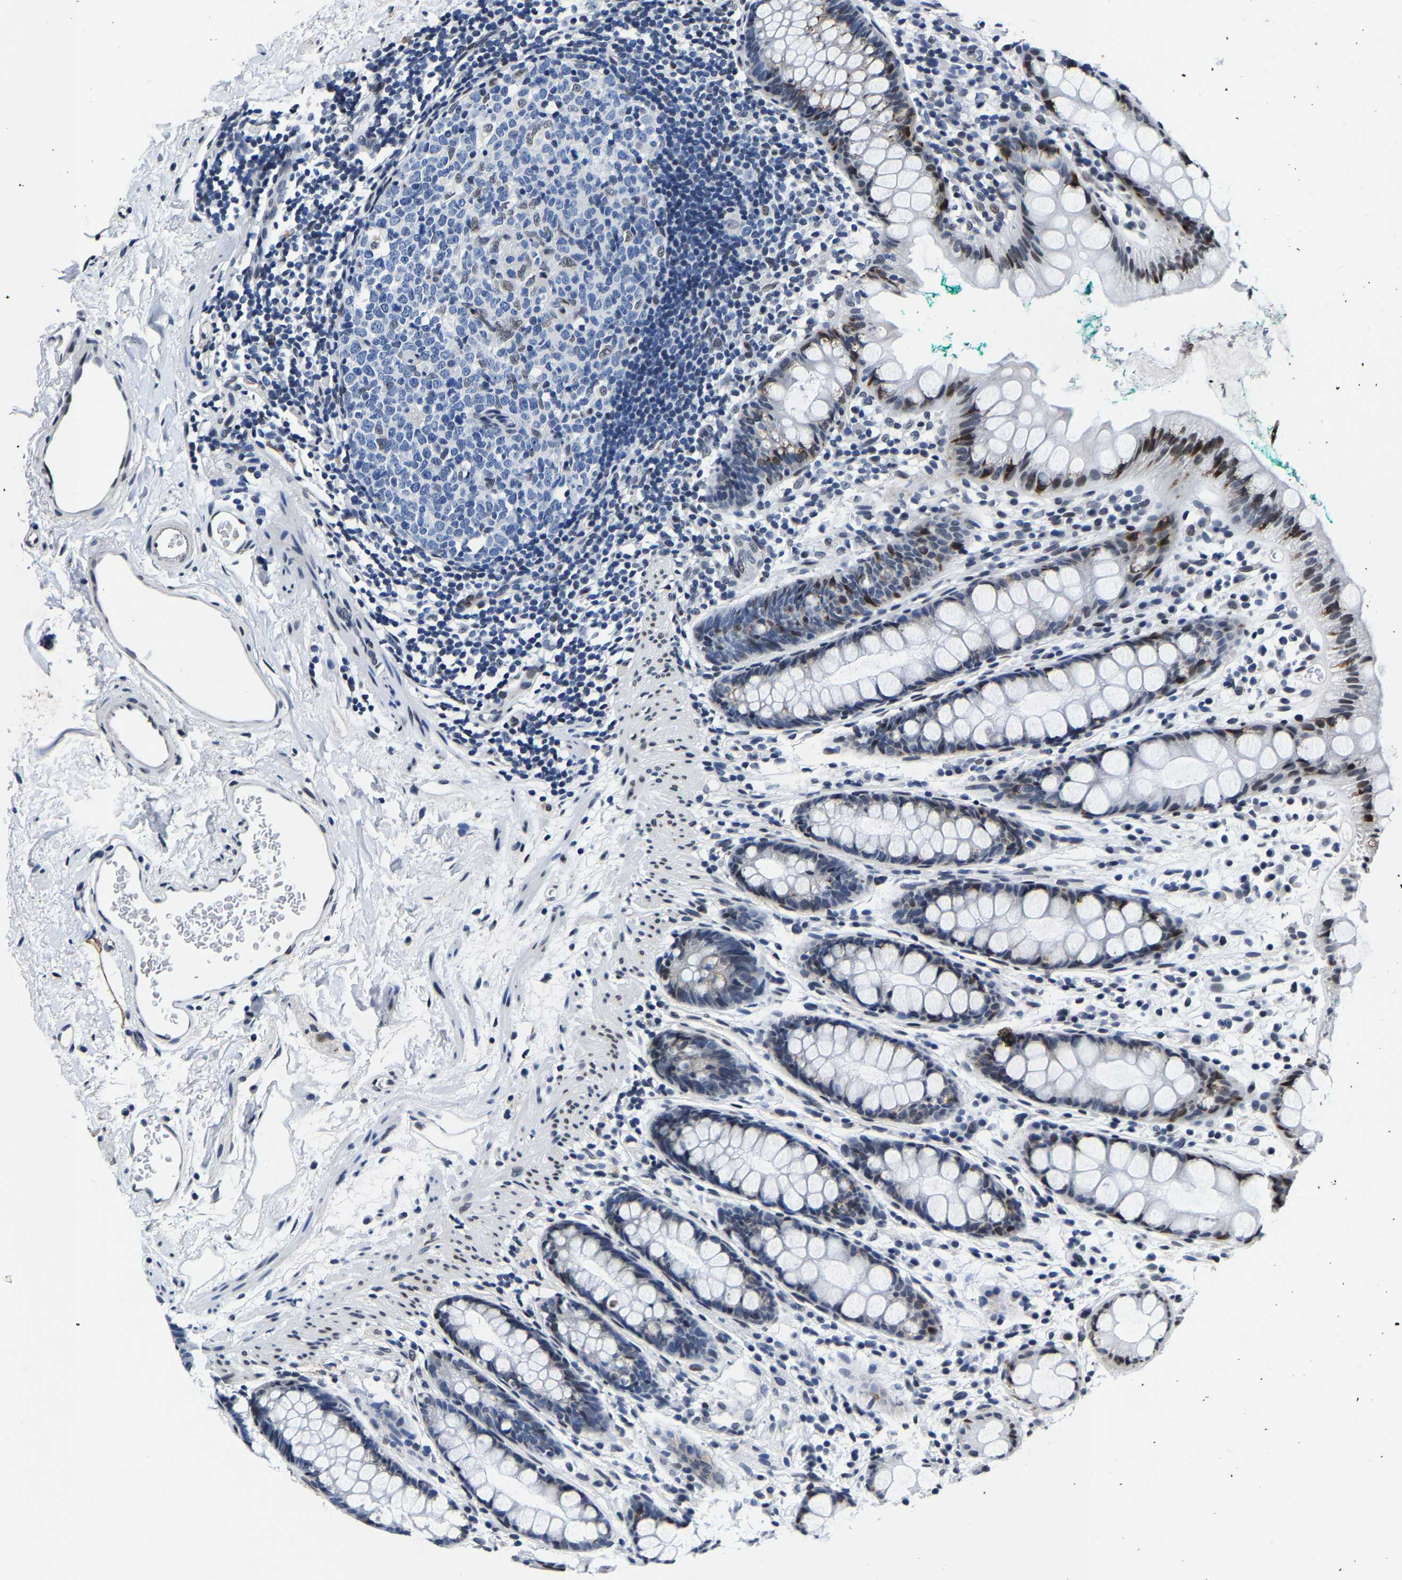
{"staining": {"intensity": "moderate", "quantity": "<25%", "location": "cytoplasmic/membranous,nuclear"}, "tissue": "rectum", "cell_type": "Glandular cells", "image_type": "normal", "snomed": [{"axis": "morphology", "description": "Normal tissue, NOS"}, {"axis": "topography", "description": "Rectum"}], "caption": "Glandular cells display low levels of moderate cytoplasmic/membranous,nuclear staining in approximately <25% of cells in normal rectum.", "gene": "UBN2", "patient": {"sex": "female", "age": 65}}